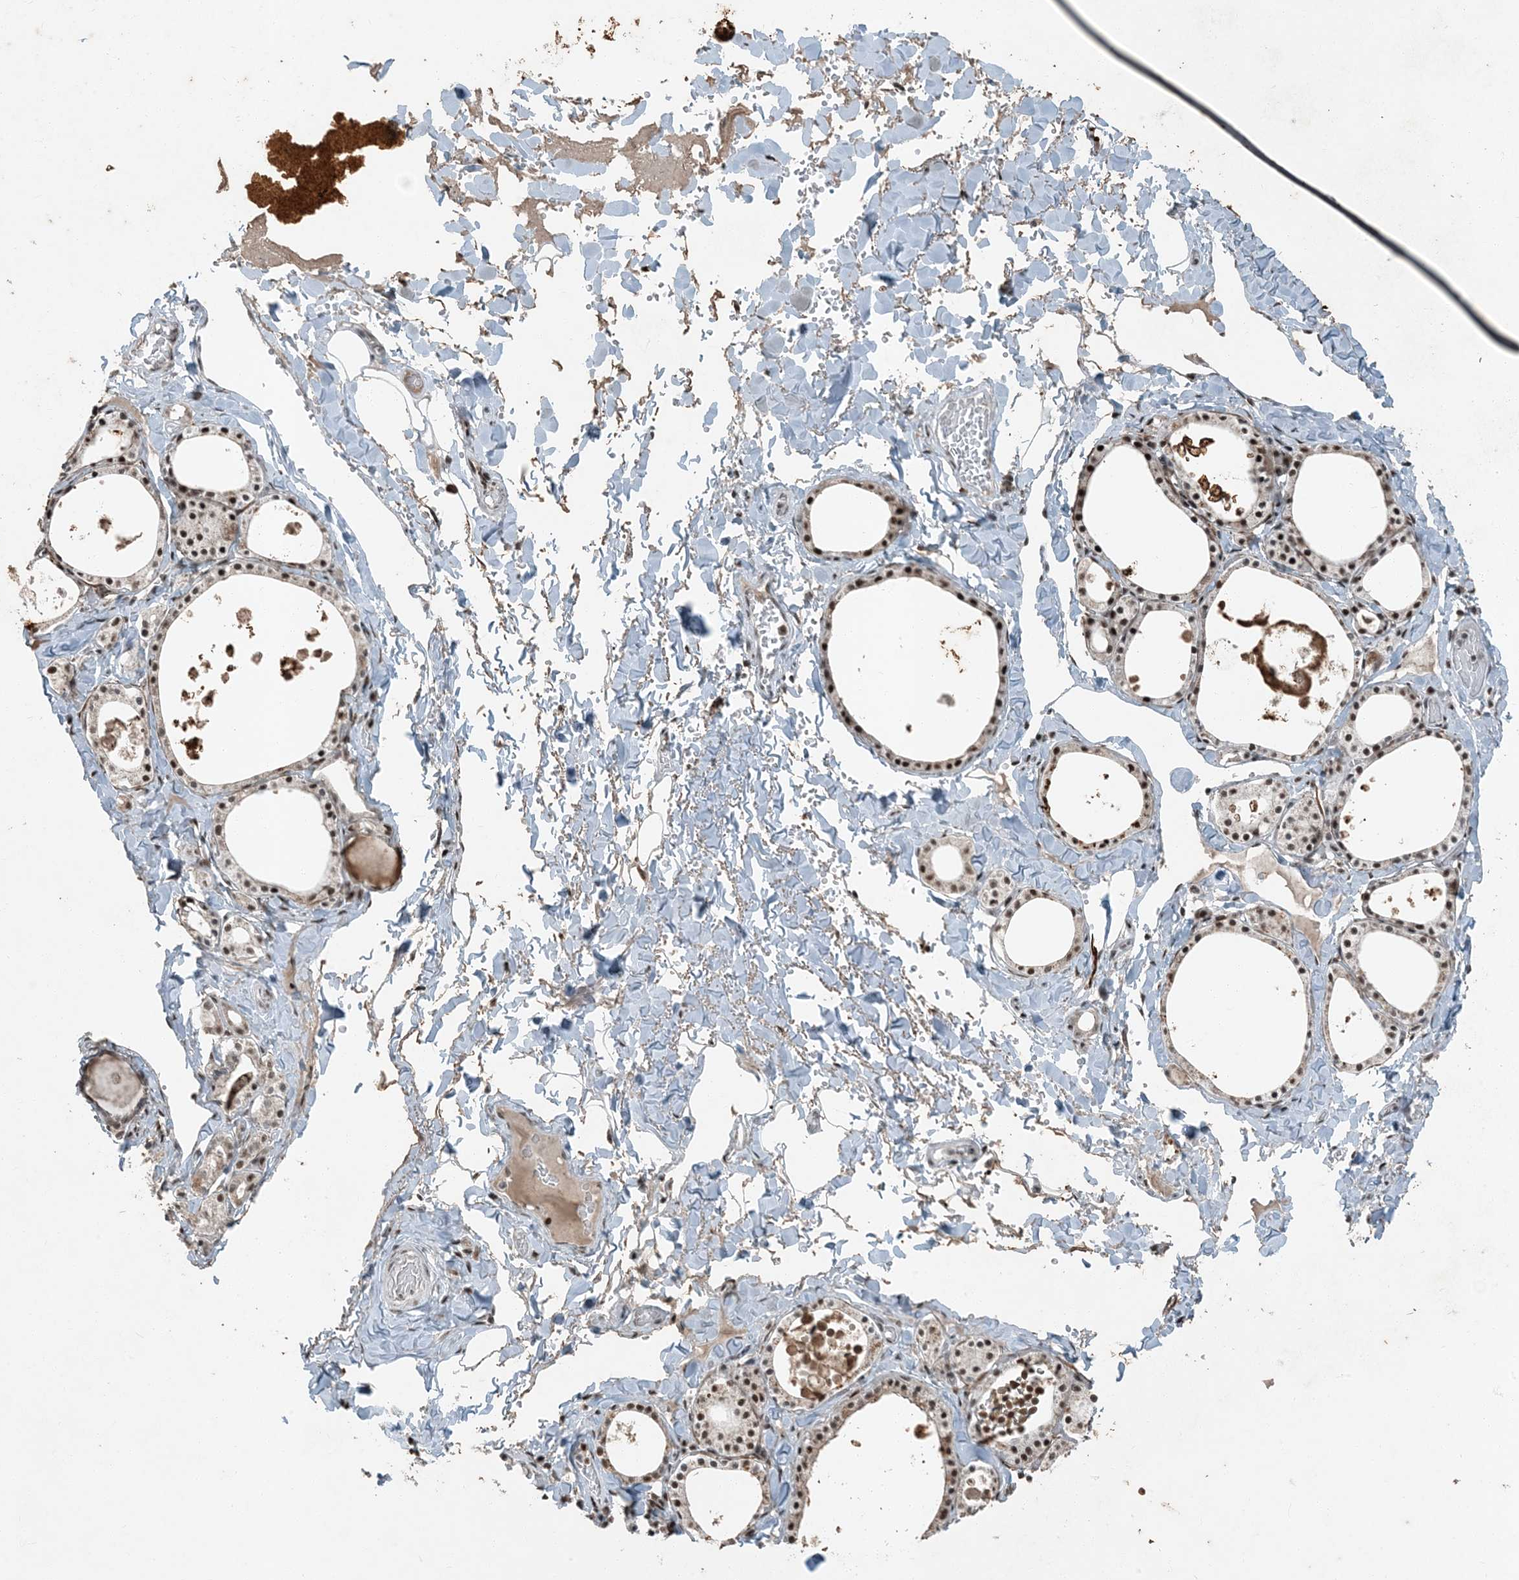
{"staining": {"intensity": "moderate", "quantity": ">75%", "location": "cytoplasmic/membranous,nuclear"}, "tissue": "thyroid gland", "cell_type": "Glandular cells", "image_type": "normal", "snomed": [{"axis": "morphology", "description": "Normal tissue, NOS"}, {"axis": "topography", "description": "Thyroid gland"}], "caption": "About >75% of glandular cells in normal thyroid gland exhibit moderate cytoplasmic/membranous,nuclear protein staining as visualized by brown immunohistochemical staining.", "gene": "TADA2B", "patient": {"sex": "male", "age": 56}}